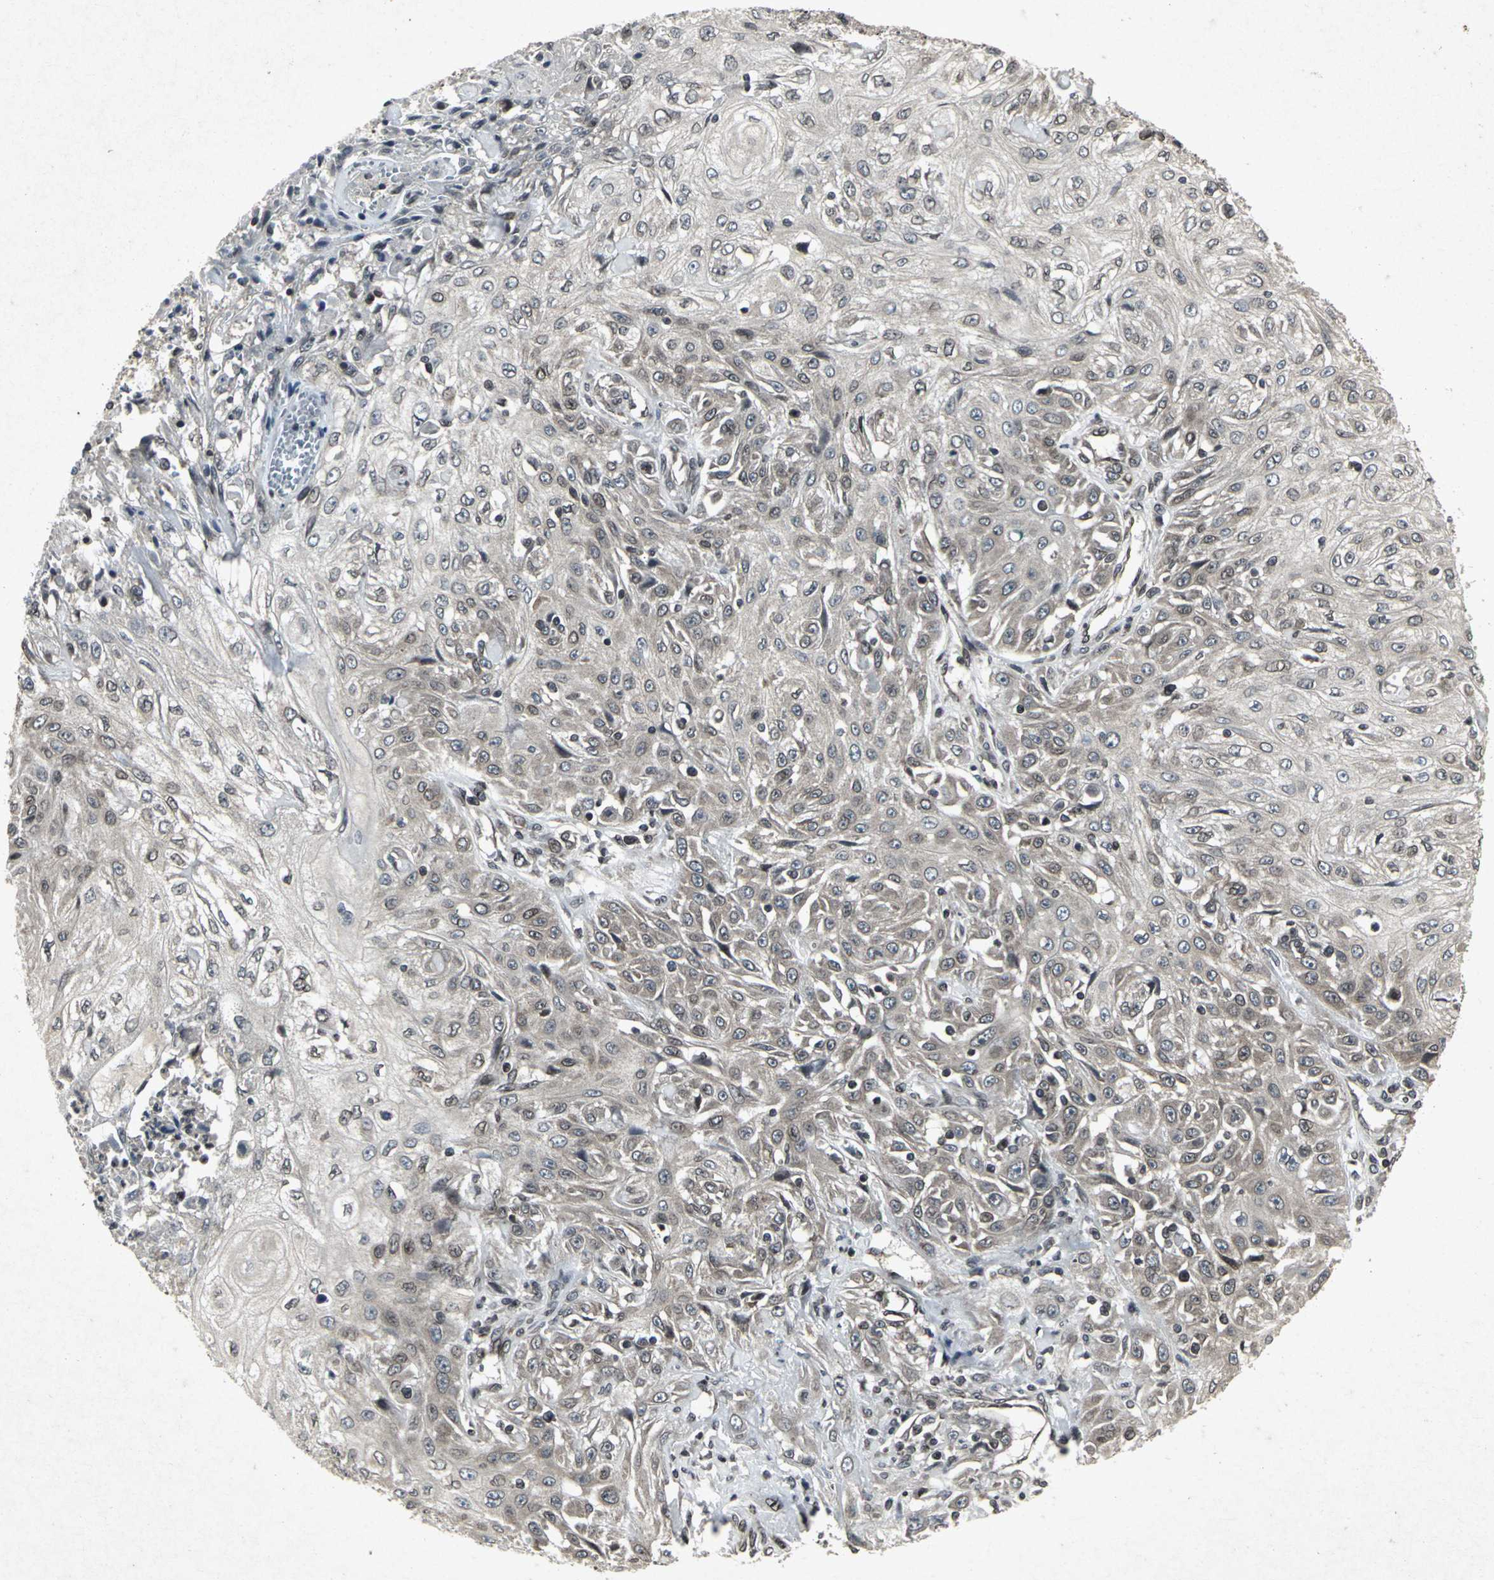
{"staining": {"intensity": "weak", "quantity": "25%-75%", "location": "cytoplasmic/membranous"}, "tissue": "skin cancer", "cell_type": "Tumor cells", "image_type": "cancer", "snomed": [{"axis": "morphology", "description": "Squamous cell carcinoma, NOS"}, {"axis": "topography", "description": "Skin"}], "caption": "Human skin squamous cell carcinoma stained with a brown dye displays weak cytoplasmic/membranous positive positivity in approximately 25%-75% of tumor cells.", "gene": "SH2B3", "patient": {"sex": "male", "age": 75}}